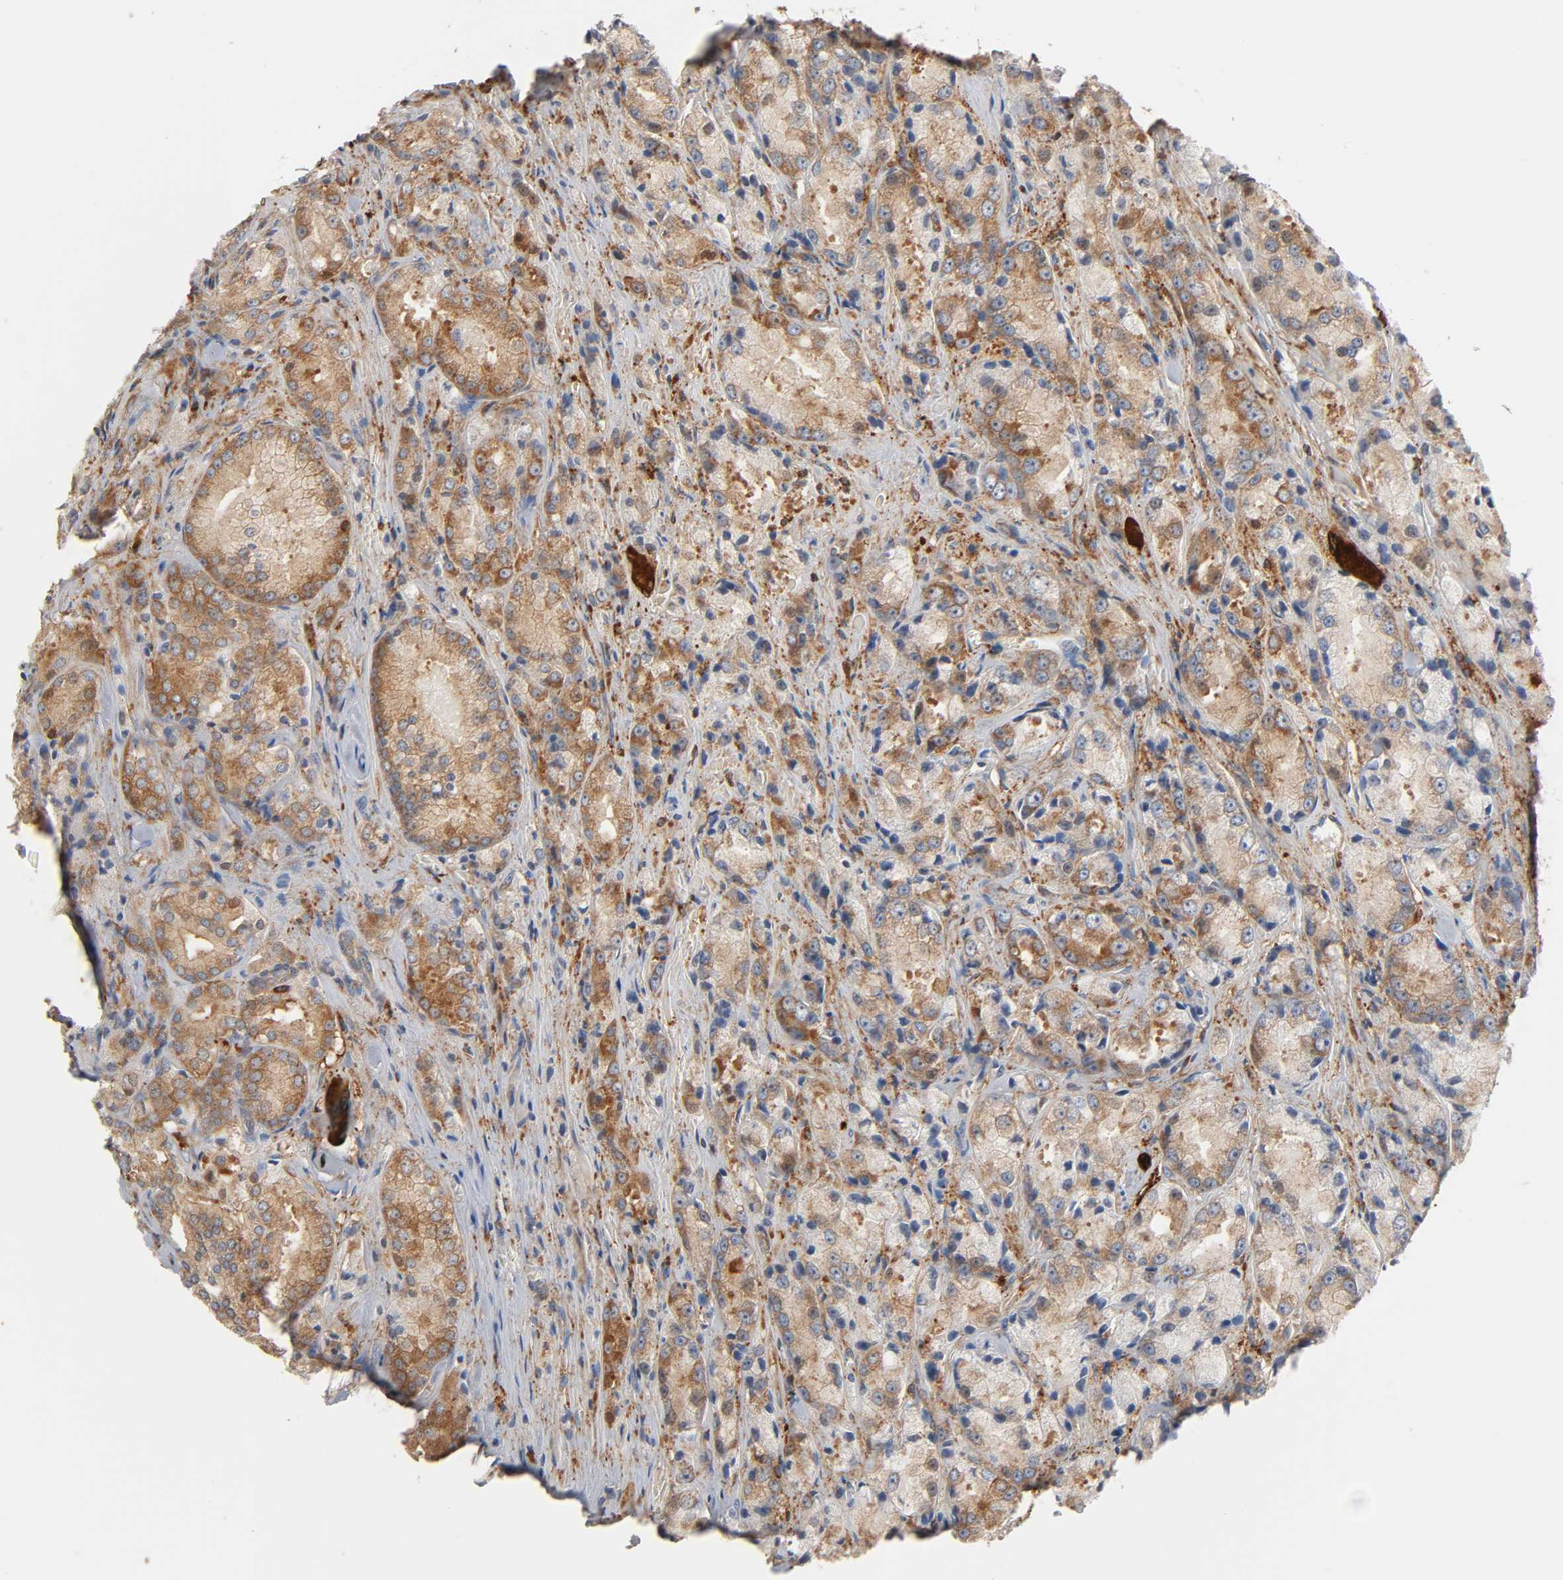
{"staining": {"intensity": "strong", "quantity": ">75%", "location": "cytoplasmic/membranous,nuclear"}, "tissue": "prostate cancer", "cell_type": "Tumor cells", "image_type": "cancer", "snomed": [{"axis": "morphology", "description": "Adenocarcinoma, Low grade"}, {"axis": "topography", "description": "Prostate"}], "caption": "DAB immunohistochemical staining of prostate cancer reveals strong cytoplasmic/membranous and nuclear protein staining in about >75% of tumor cells. (Stains: DAB in brown, nuclei in blue, Microscopy: brightfield microscopy at high magnification).", "gene": "BIN1", "patient": {"sex": "male", "age": 64}}